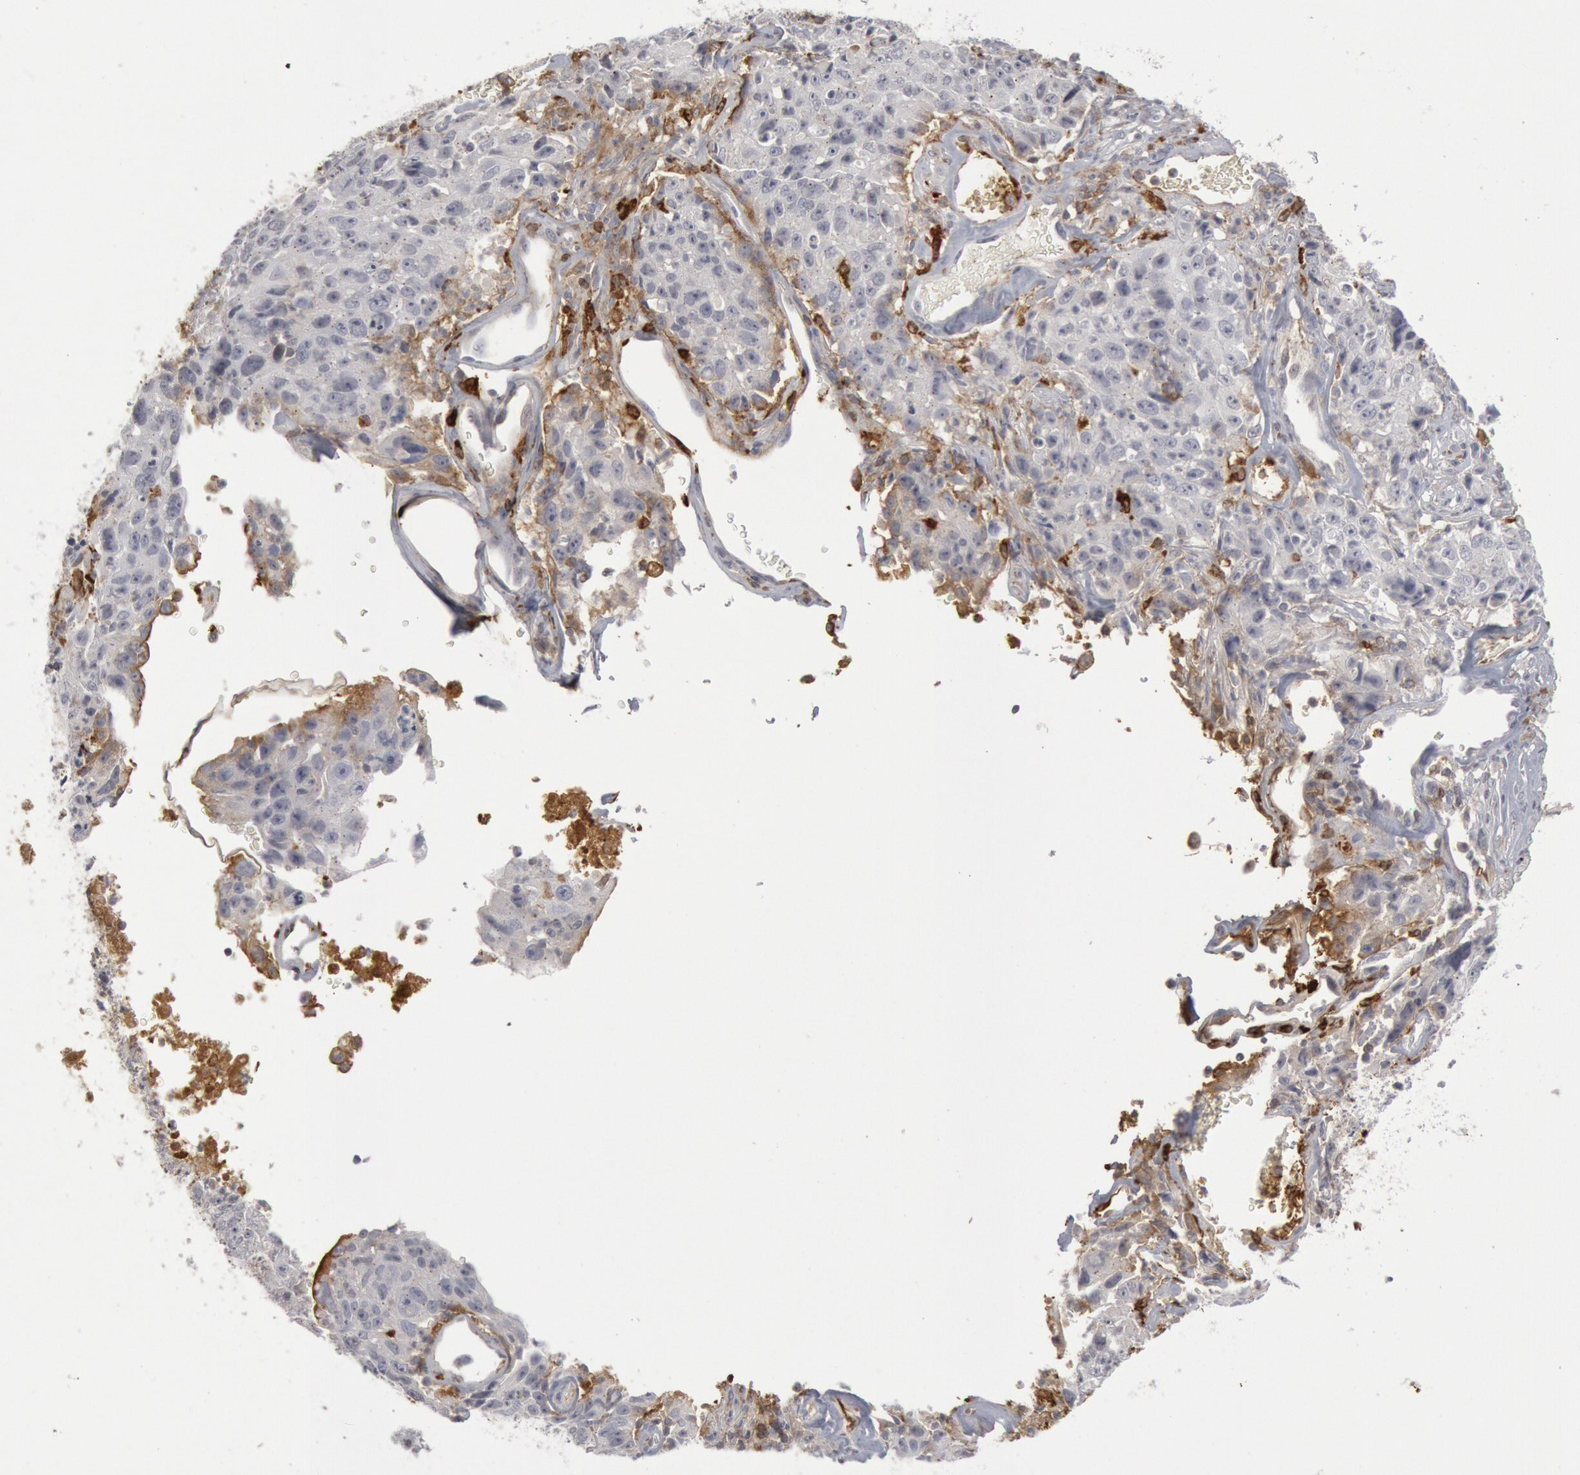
{"staining": {"intensity": "negative", "quantity": "none", "location": "none"}, "tissue": "lung cancer", "cell_type": "Tumor cells", "image_type": "cancer", "snomed": [{"axis": "morphology", "description": "Squamous cell carcinoma, NOS"}, {"axis": "topography", "description": "Lung"}], "caption": "Immunohistochemistry (IHC) photomicrograph of neoplastic tissue: lung squamous cell carcinoma stained with DAB shows no significant protein staining in tumor cells.", "gene": "C1QC", "patient": {"sex": "male", "age": 64}}